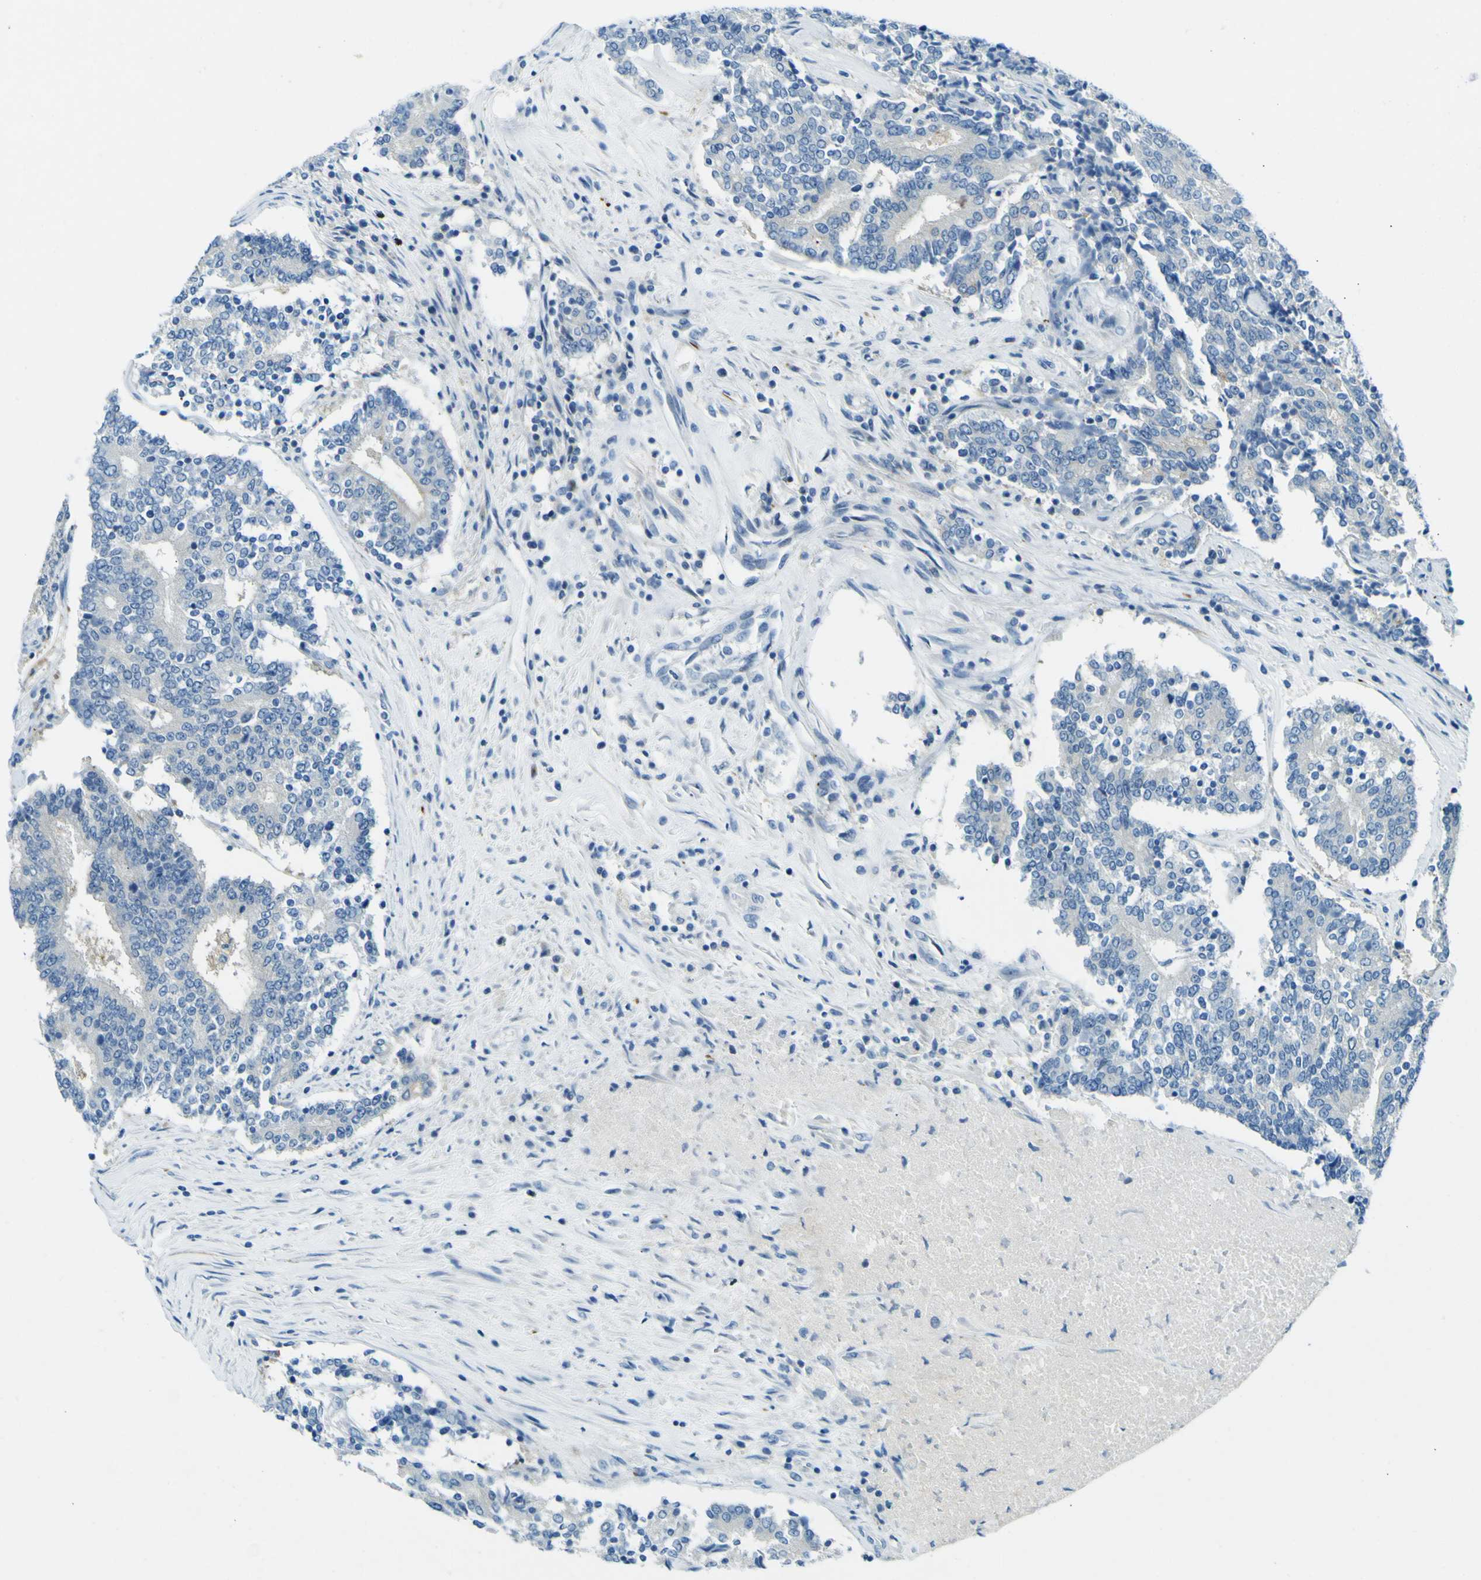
{"staining": {"intensity": "negative", "quantity": "none", "location": "none"}, "tissue": "prostate cancer", "cell_type": "Tumor cells", "image_type": "cancer", "snomed": [{"axis": "morphology", "description": "Normal tissue, NOS"}, {"axis": "morphology", "description": "Adenocarcinoma, High grade"}, {"axis": "topography", "description": "Prostate"}, {"axis": "topography", "description": "Seminal veicle"}], "caption": "An immunohistochemistry histopathology image of prostate adenocarcinoma (high-grade) is shown. There is no staining in tumor cells of prostate adenocarcinoma (high-grade). (Brightfield microscopy of DAB IHC at high magnification).", "gene": "SORCS1", "patient": {"sex": "male", "age": 55}}